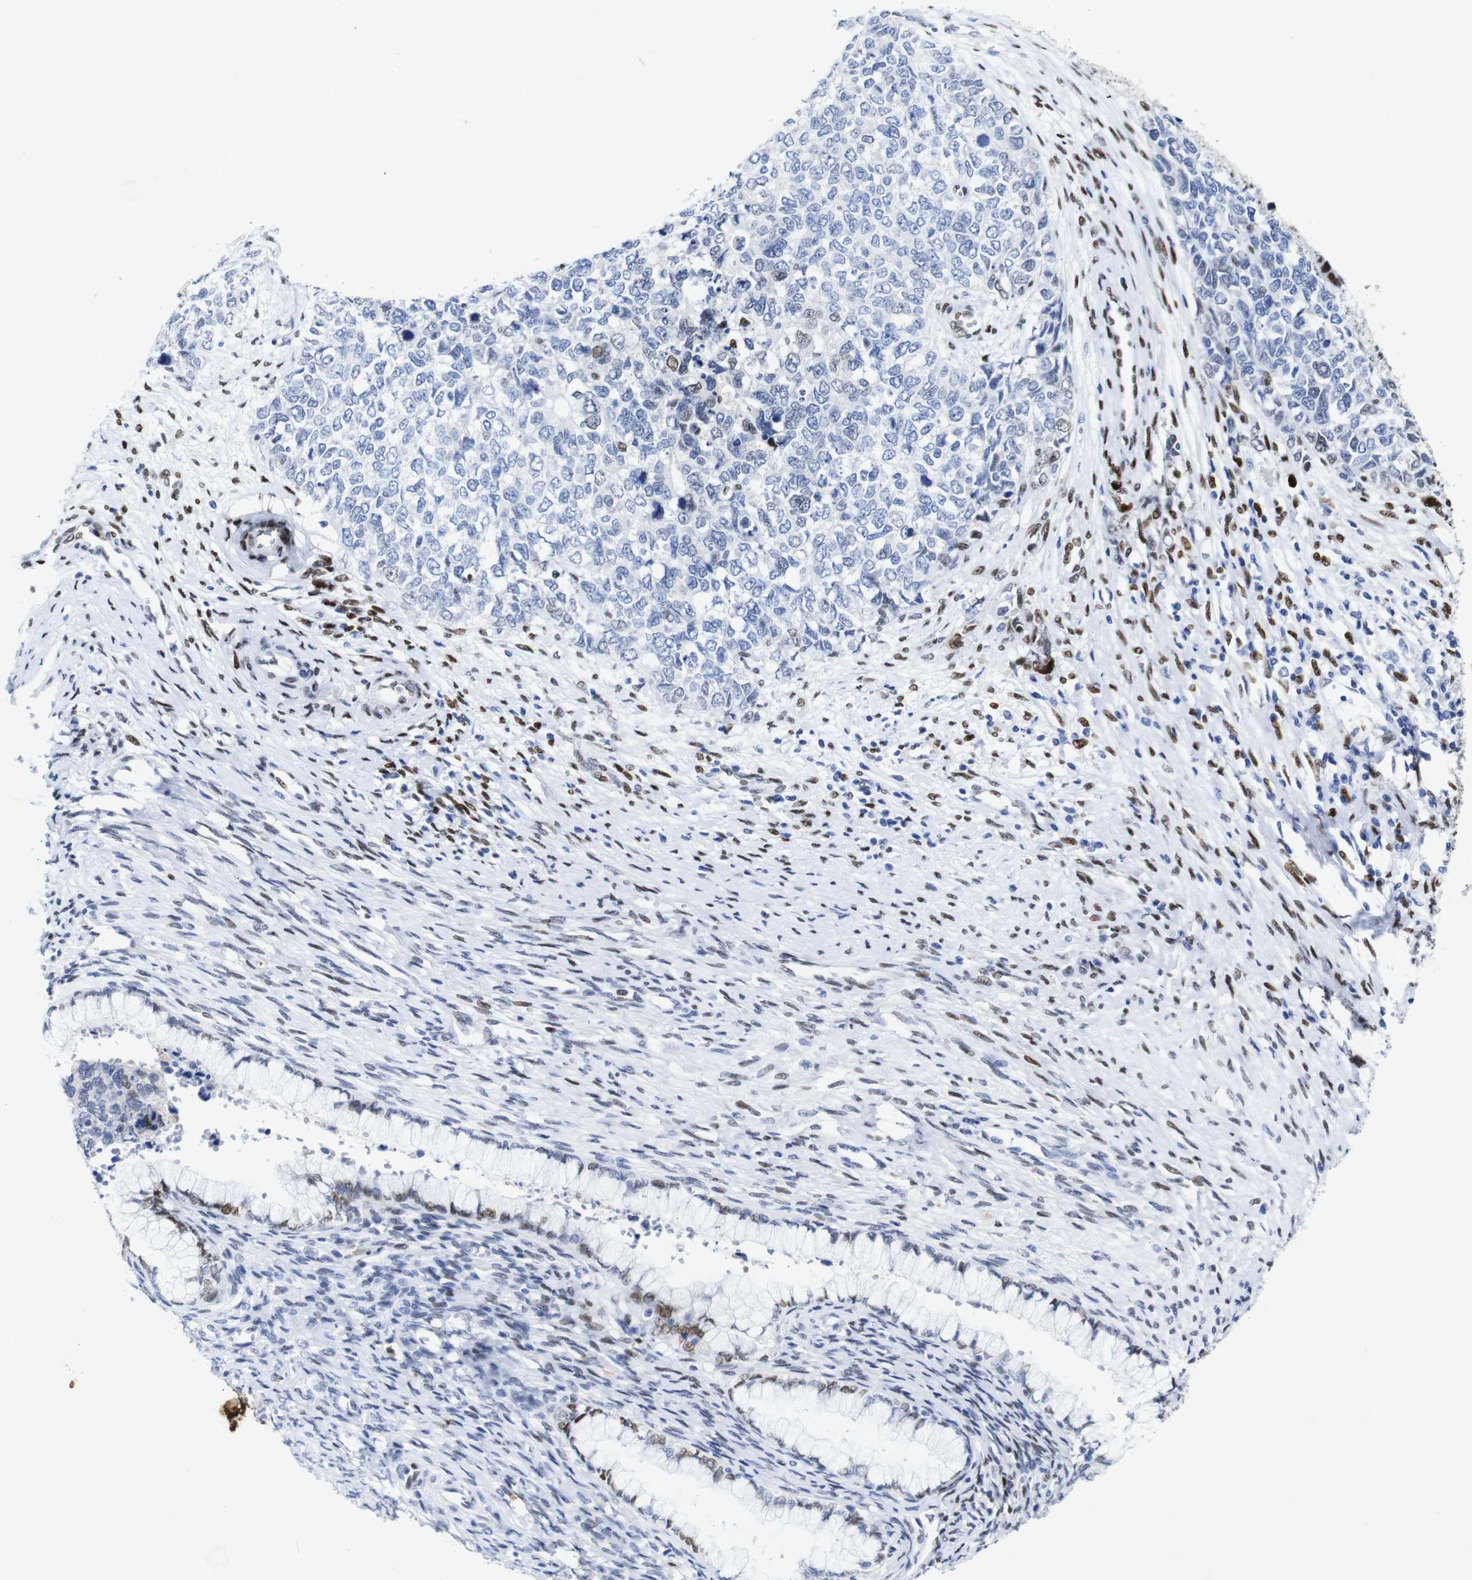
{"staining": {"intensity": "moderate", "quantity": "<25%", "location": "nuclear"}, "tissue": "cervical cancer", "cell_type": "Tumor cells", "image_type": "cancer", "snomed": [{"axis": "morphology", "description": "Squamous cell carcinoma, NOS"}, {"axis": "topography", "description": "Cervix"}], "caption": "DAB (3,3'-diaminobenzidine) immunohistochemical staining of squamous cell carcinoma (cervical) displays moderate nuclear protein positivity in about <25% of tumor cells.", "gene": "FOSL2", "patient": {"sex": "female", "age": 63}}